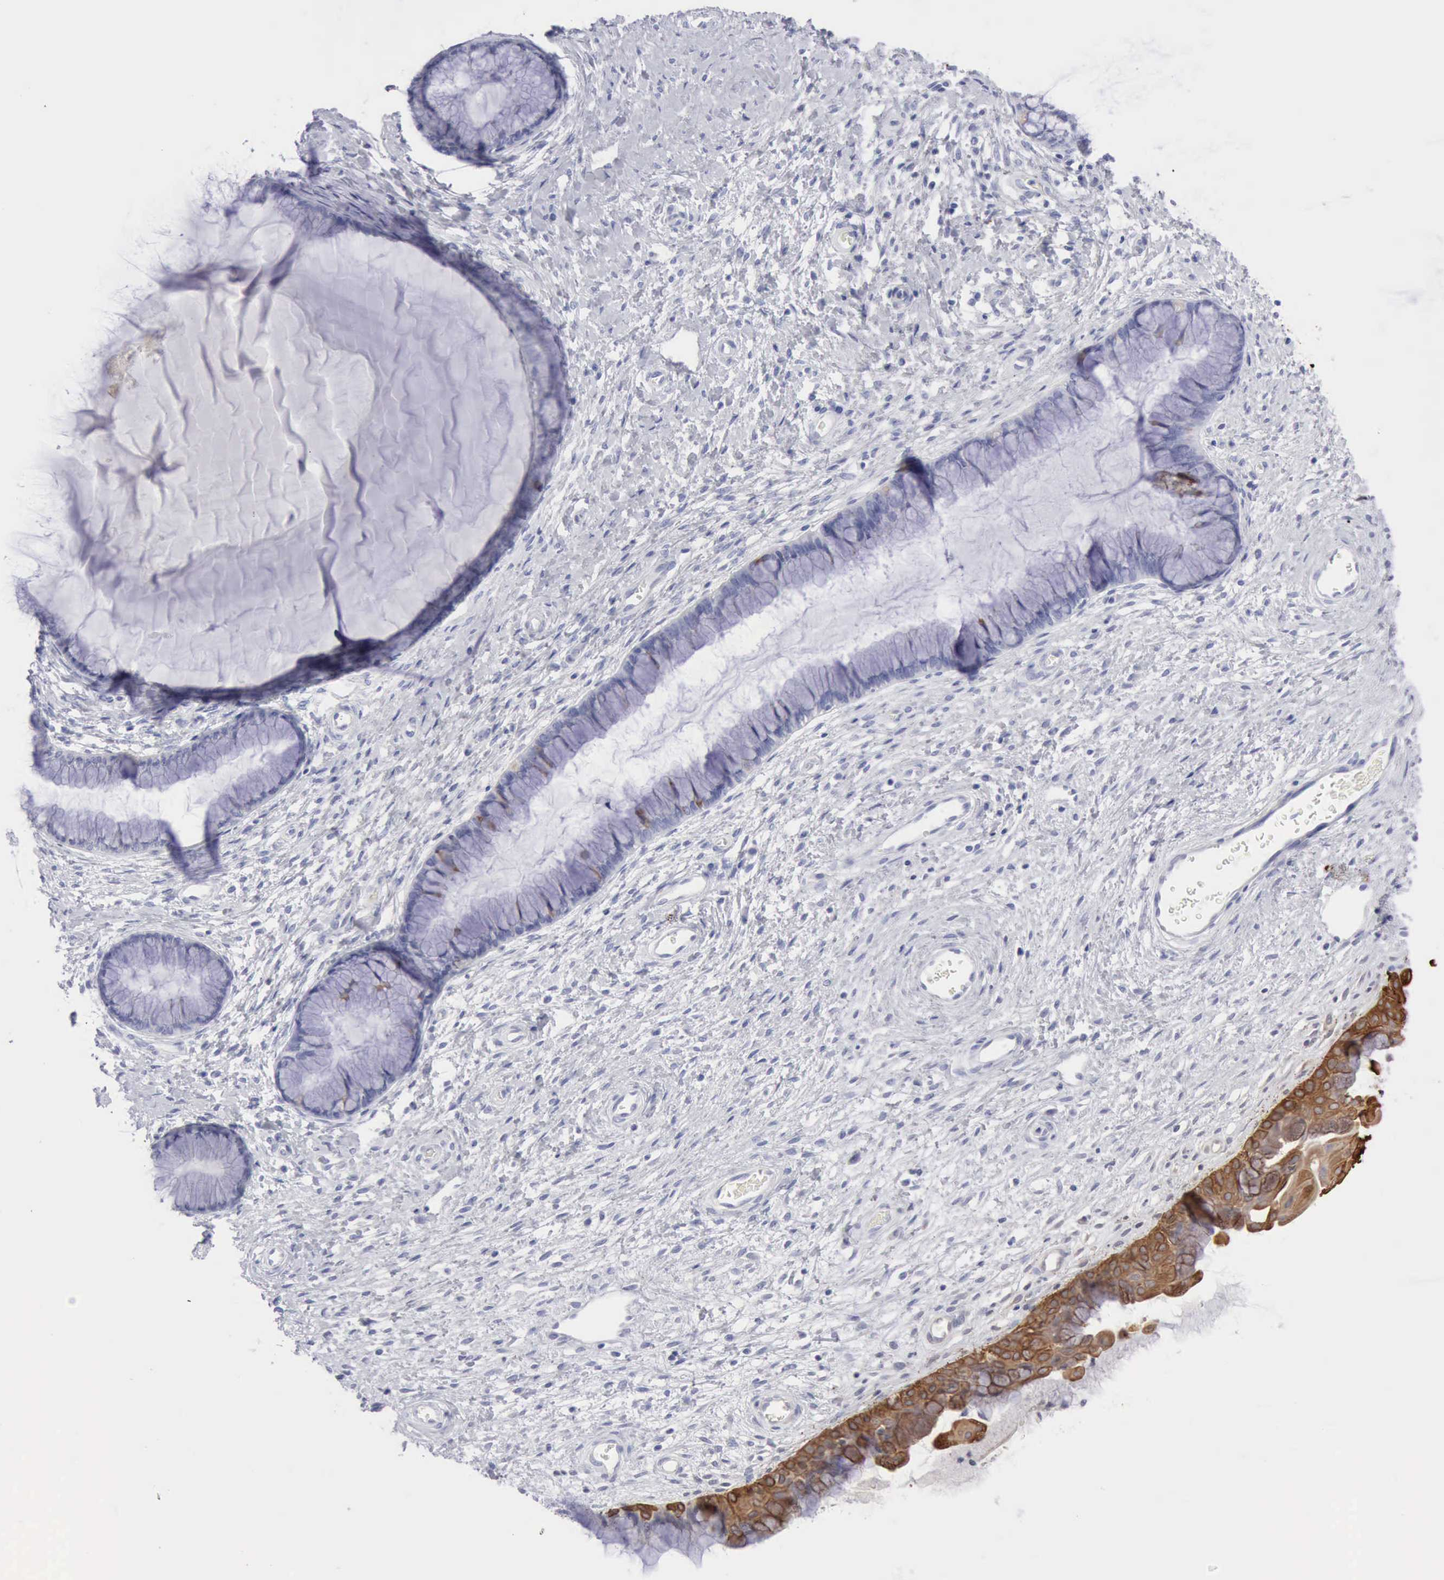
{"staining": {"intensity": "negative", "quantity": "none", "location": "none"}, "tissue": "cervix", "cell_type": "Glandular cells", "image_type": "normal", "snomed": [{"axis": "morphology", "description": "Normal tissue, NOS"}, {"axis": "topography", "description": "Cervix"}], "caption": "This is a micrograph of IHC staining of benign cervix, which shows no positivity in glandular cells. (DAB IHC, high magnification).", "gene": "KRT5", "patient": {"sex": "female", "age": 27}}